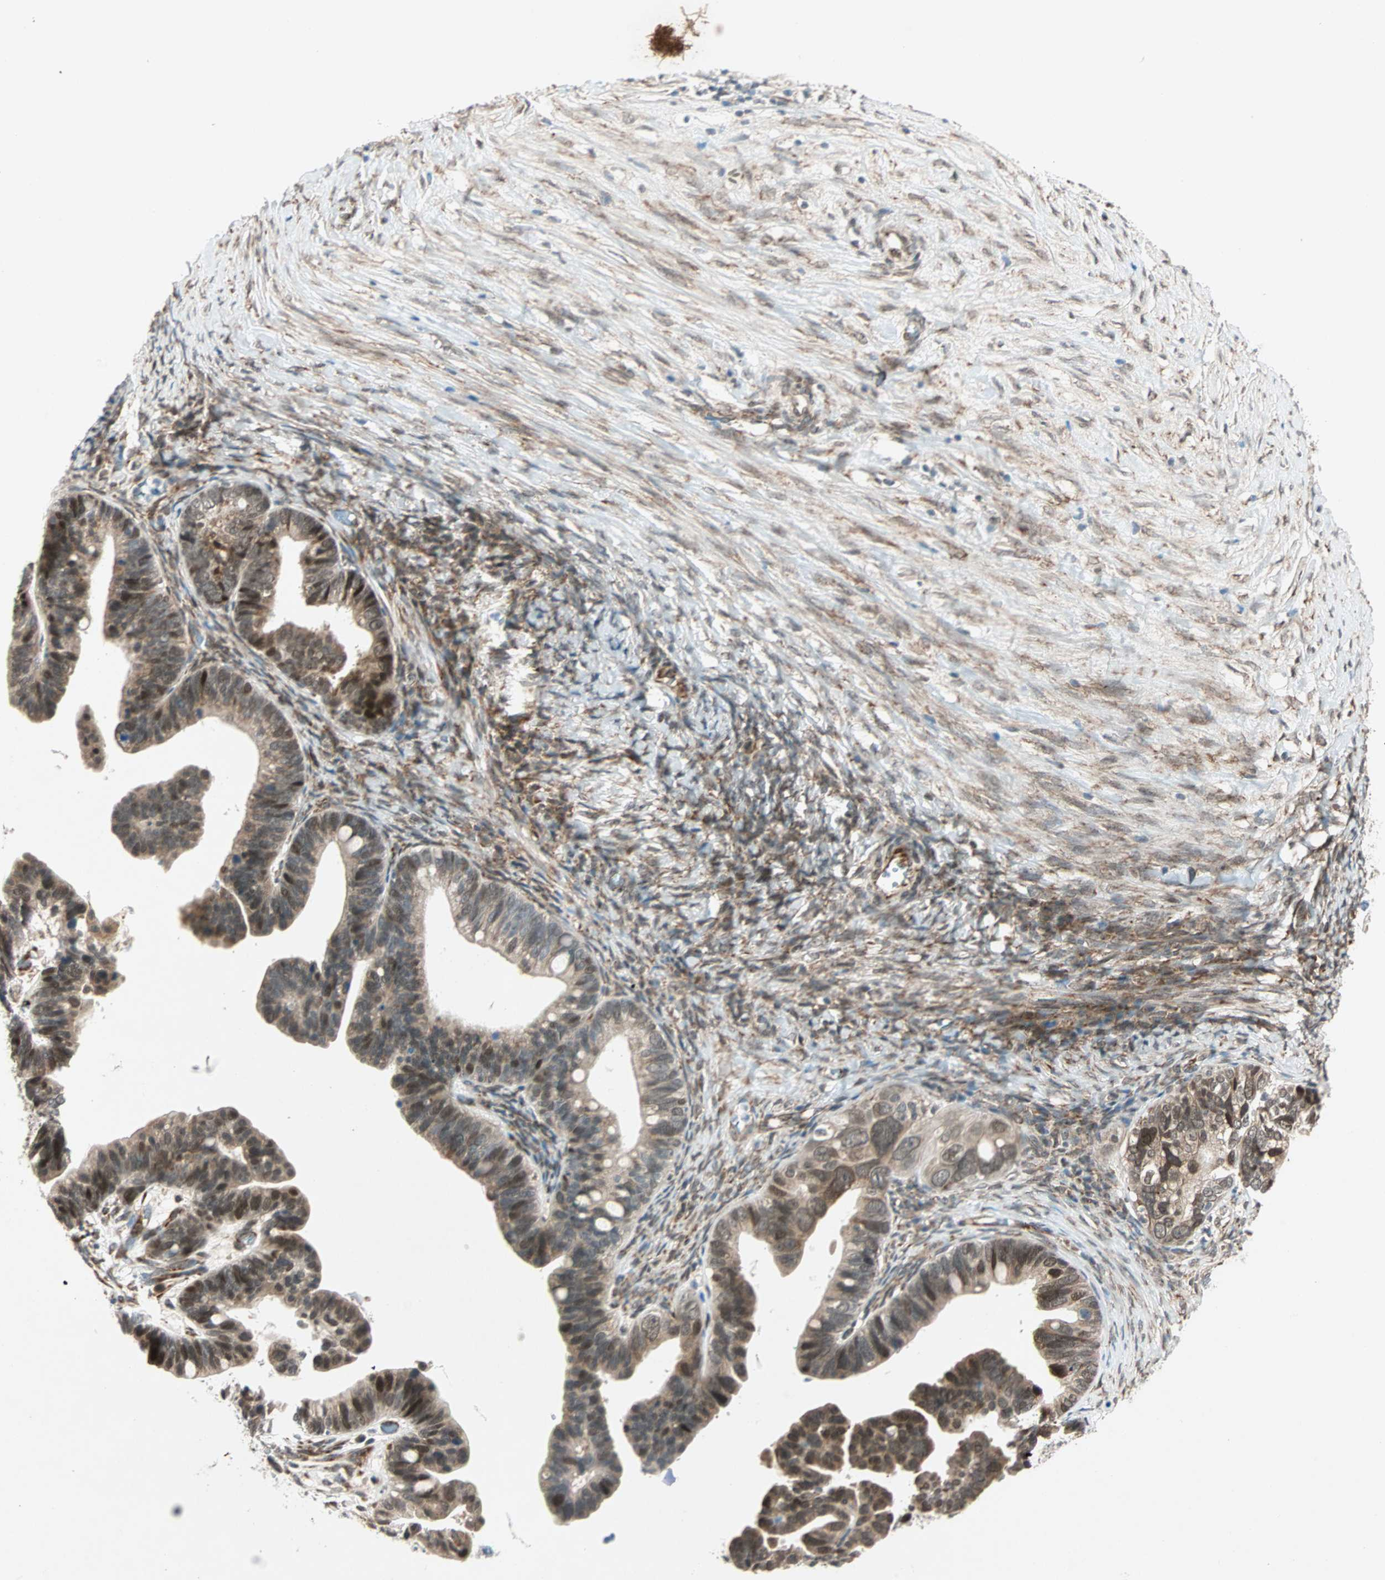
{"staining": {"intensity": "moderate", "quantity": ">75%", "location": "cytoplasmic/membranous,nuclear"}, "tissue": "ovarian cancer", "cell_type": "Tumor cells", "image_type": "cancer", "snomed": [{"axis": "morphology", "description": "Cystadenocarcinoma, serous, NOS"}, {"axis": "topography", "description": "Ovary"}], "caption": "Protein expression by immunohistochemistry (IHC) shows moderate cytoplasmic/membranous and nuclear staining in about >75% of tumor cells in serous cystadenocarcinoma (ovarian).", "gene": "ZNF37A", "patient": {"sex": "female", "age": 56}}